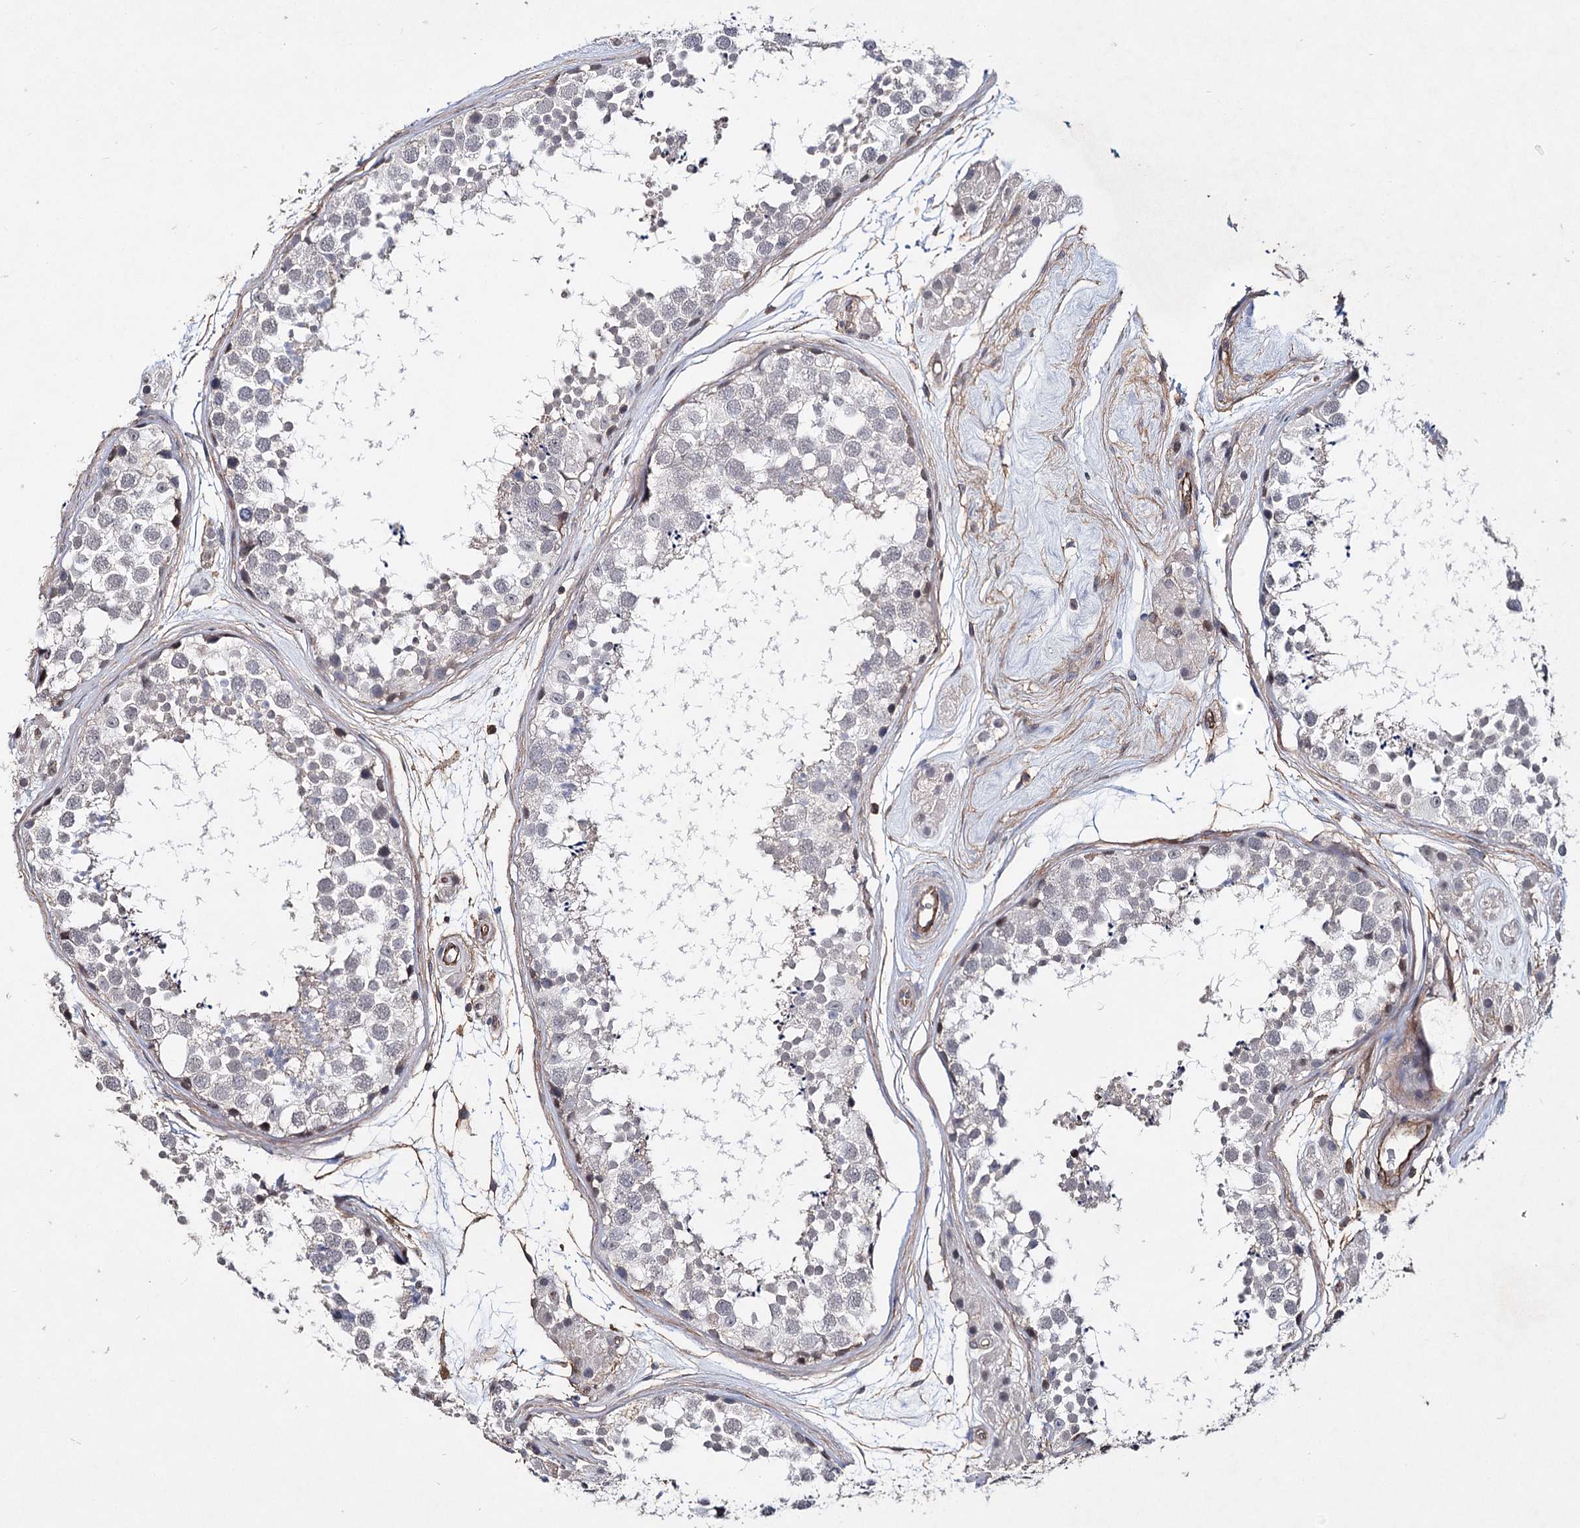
{"staining": {"intensity": "negative", "quantity": "none", "location": "none"}, "tissue": "testis", "cell_type": "Cells in seminiferous ducts", "image_type": "normal", "snomed": [{"axis": "morphology", "description": "Normal tissue, NOS"}, {"axis": "topography", "description": "Testis"}], "caption": "Testis was stained to show a protein in brown. There is no significant staining in cells in seminiferous ducts. The staining is performed using DAB (3,3'-diaminobenzidine) brown chromogen with nuclei counter-stained in using hematoxylin.", "gene": "TMEM218", "patient": {"sex": "male", "age": 56}}